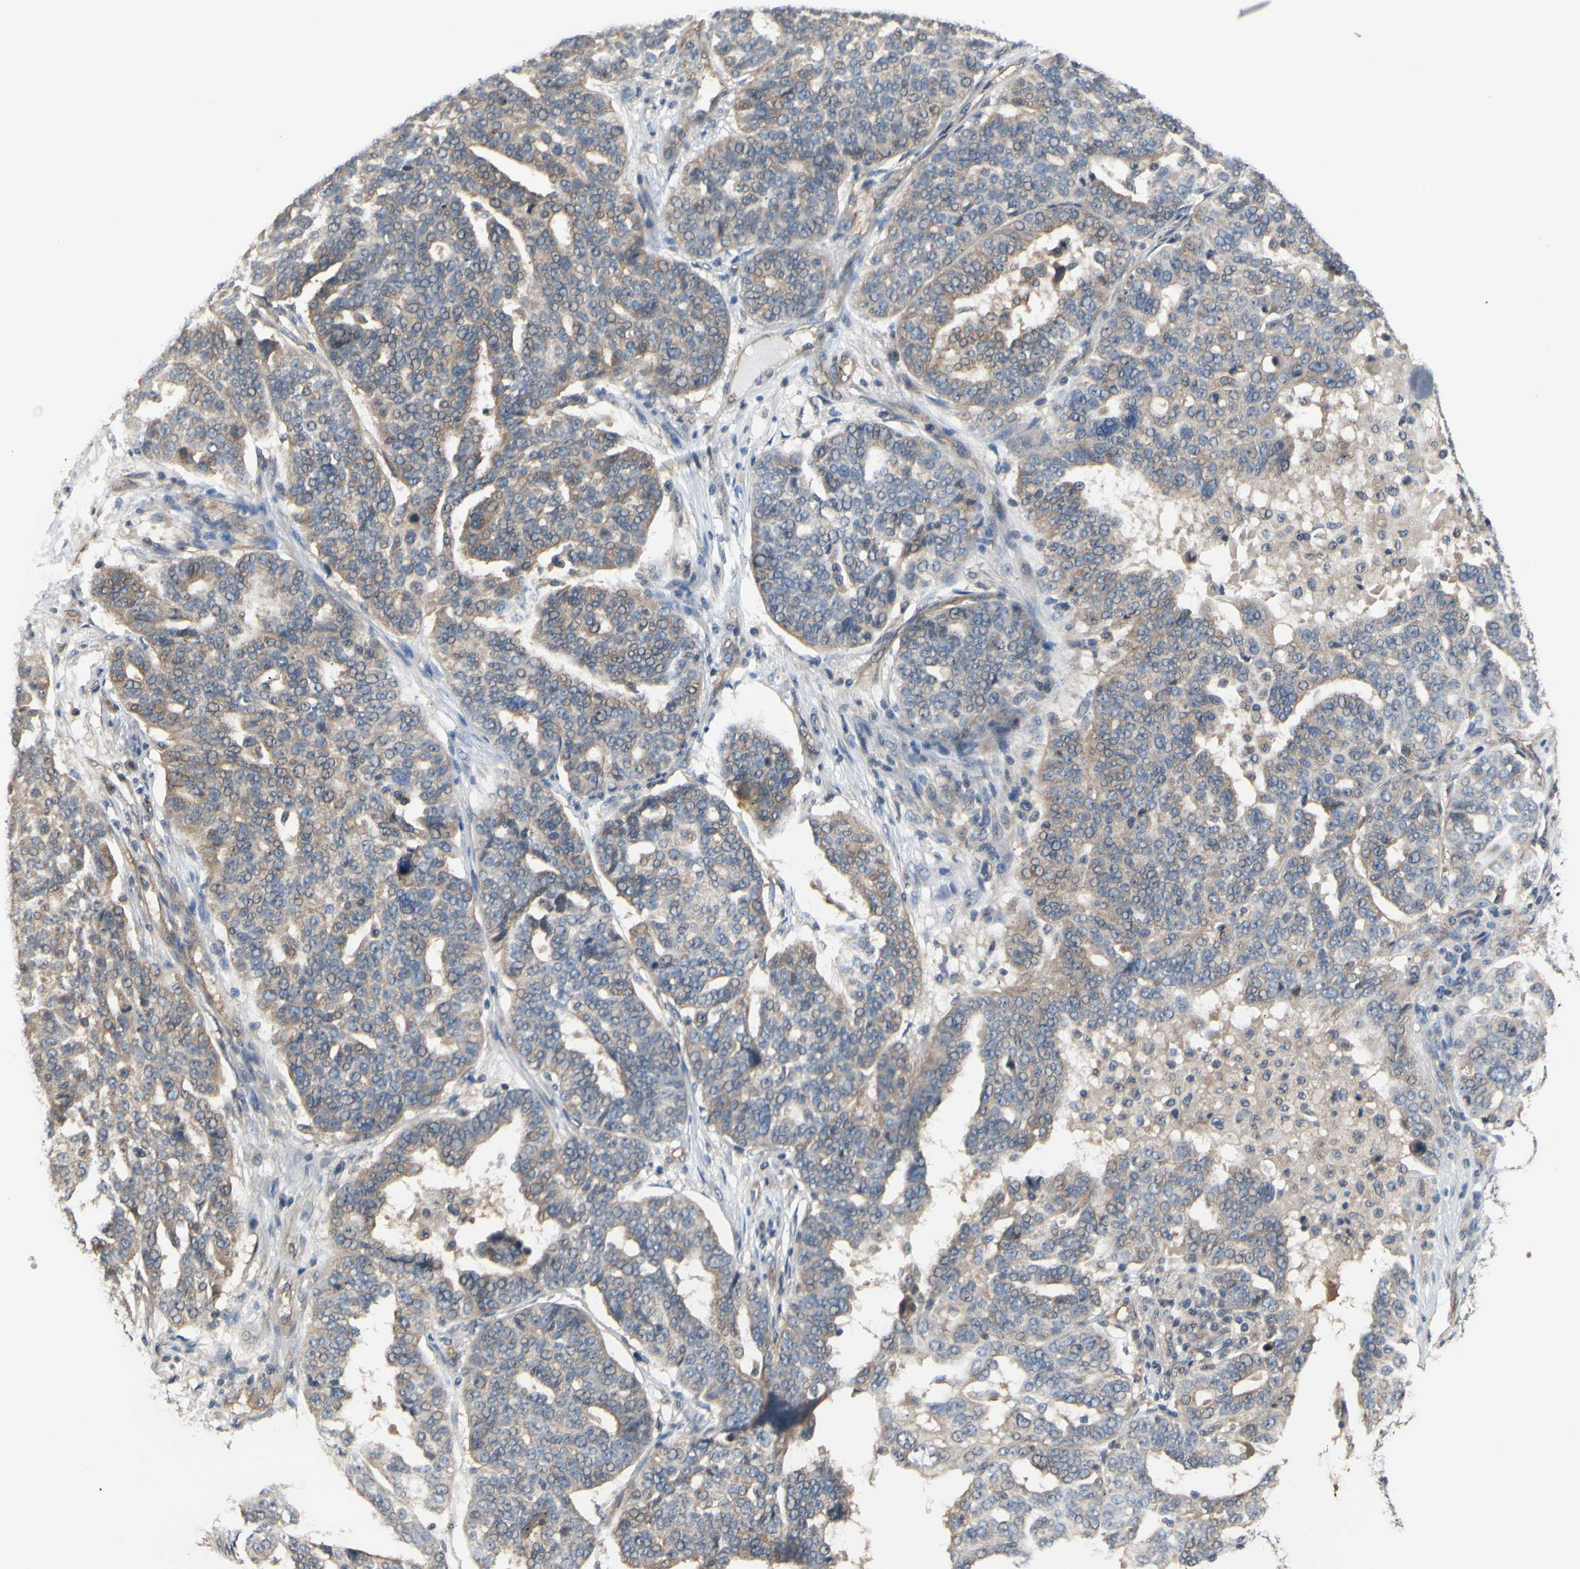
{"staining": {"intensity": "weak", "quantity": "25%-75%", "location": "cytoplasmic/membranous"}, "tissue": "ovarian cancer", "cell_type": "Tumor cells", "image_type": "cancer", "snomed": [{"axis": "morphology", "description": "Cystadenocarcinoma, serous, NOS"}, {"axis": "topography", "description": "Ovary"}], "caption": "Human ovarian serous cystadenocarcinoma stained for a protein (brown) exhibits weak cytoplasmic/membranous positive positivity in about 25%-75% of tumor cells.", "gene": "DYNLRB1", "patient": {"sex": "female", "age": 59}}